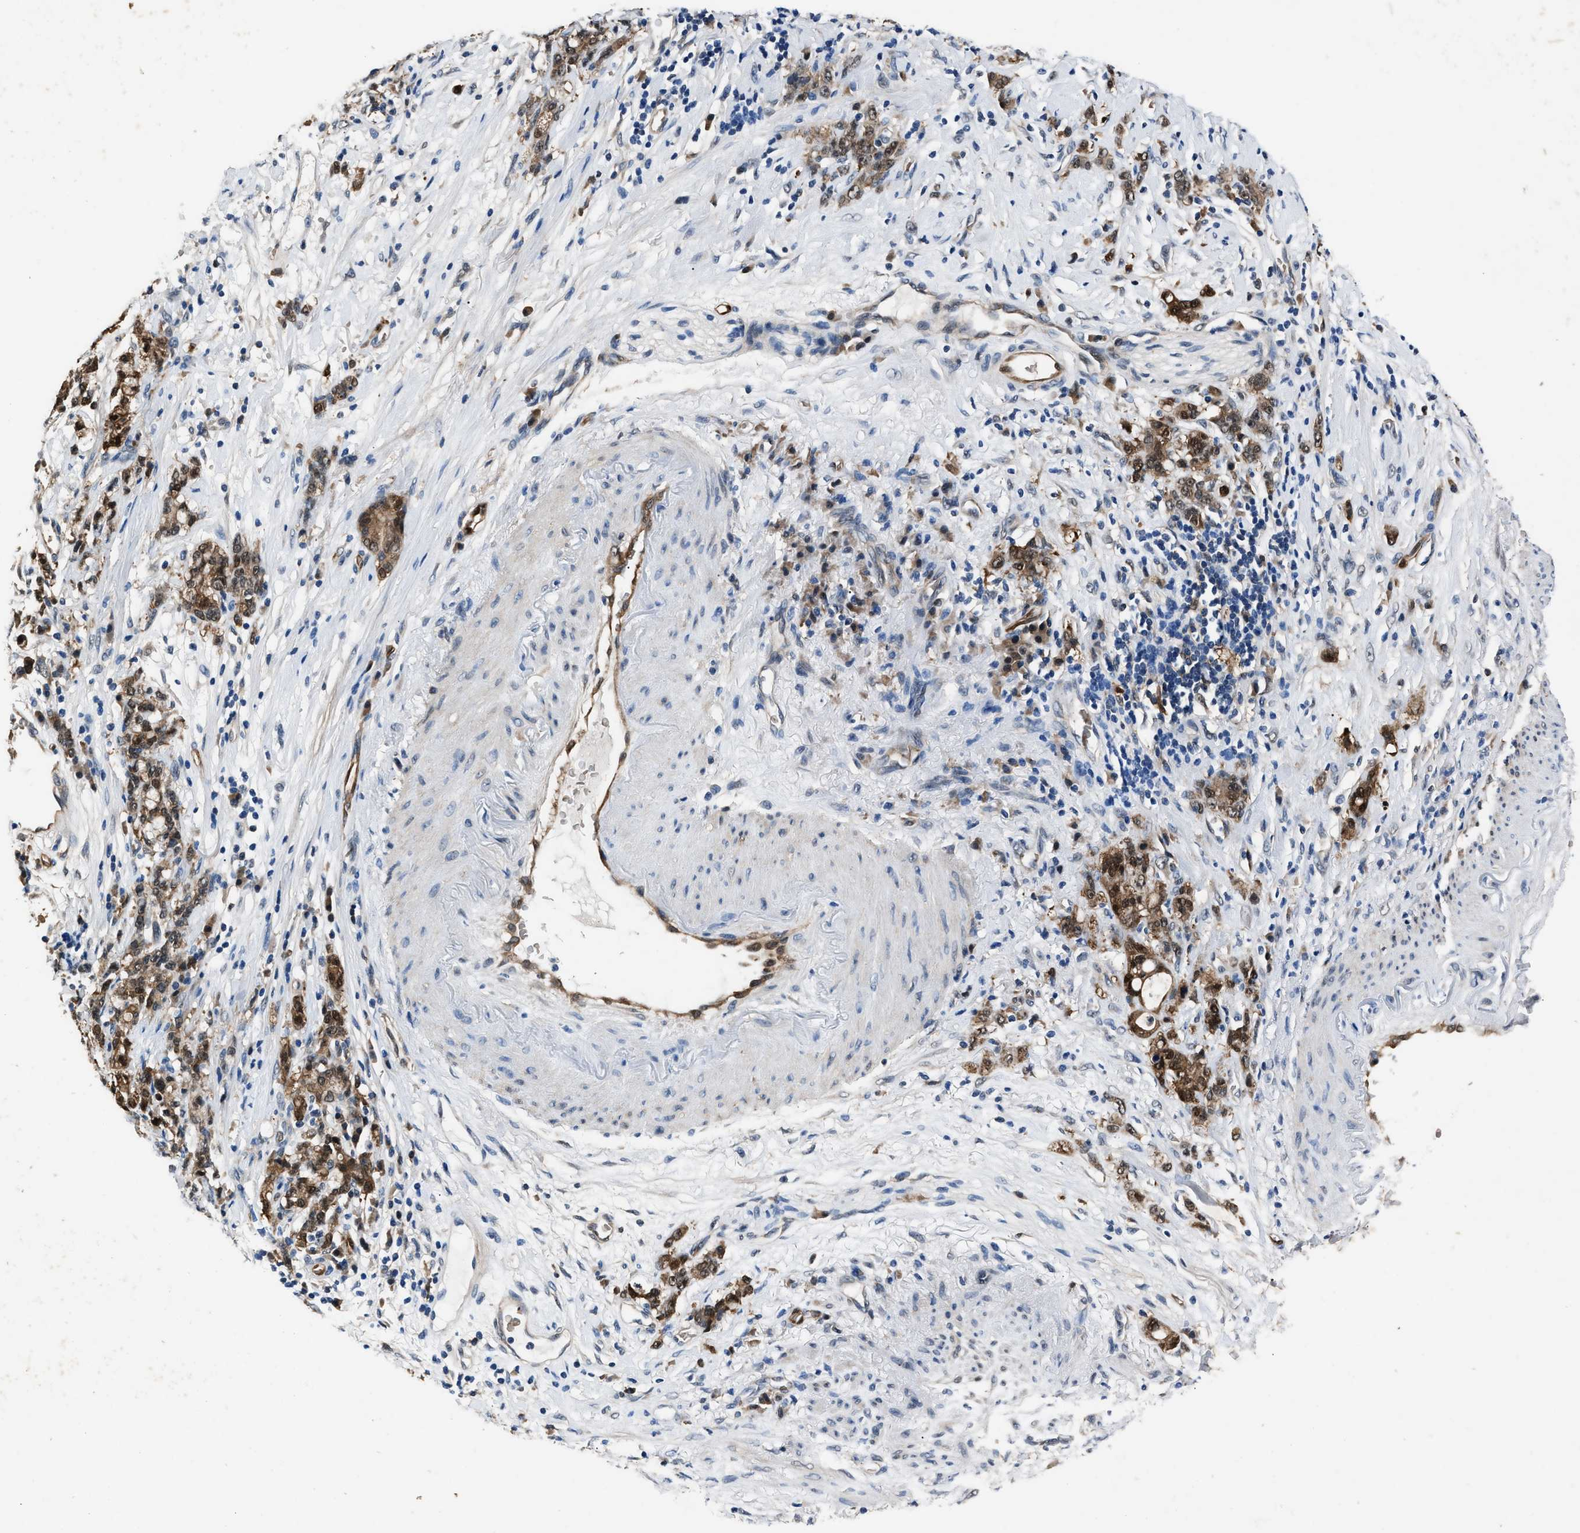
{"staining": {"intensity": "strong", "quantity": "25%-75%", "location": "cytoplasmic/membranous,nuclear"}, "tissue": "stomach cancer", "cell_type": "Tumor cells", "image_type": "cancer", "snomed": [{"axis": "morphology", "description": "Adenocarcinoma, NOS"}, {"axis": "topography", "description": "Stomach, lower"}], "caption": "IHC of stomach cancer displays high levels of strong cytoplasmic/membranous and nuclear positivity in about 25%-75% of tumor cells.", "gene": "PPA1", "patient": {"sex": "male", "age": 88}}